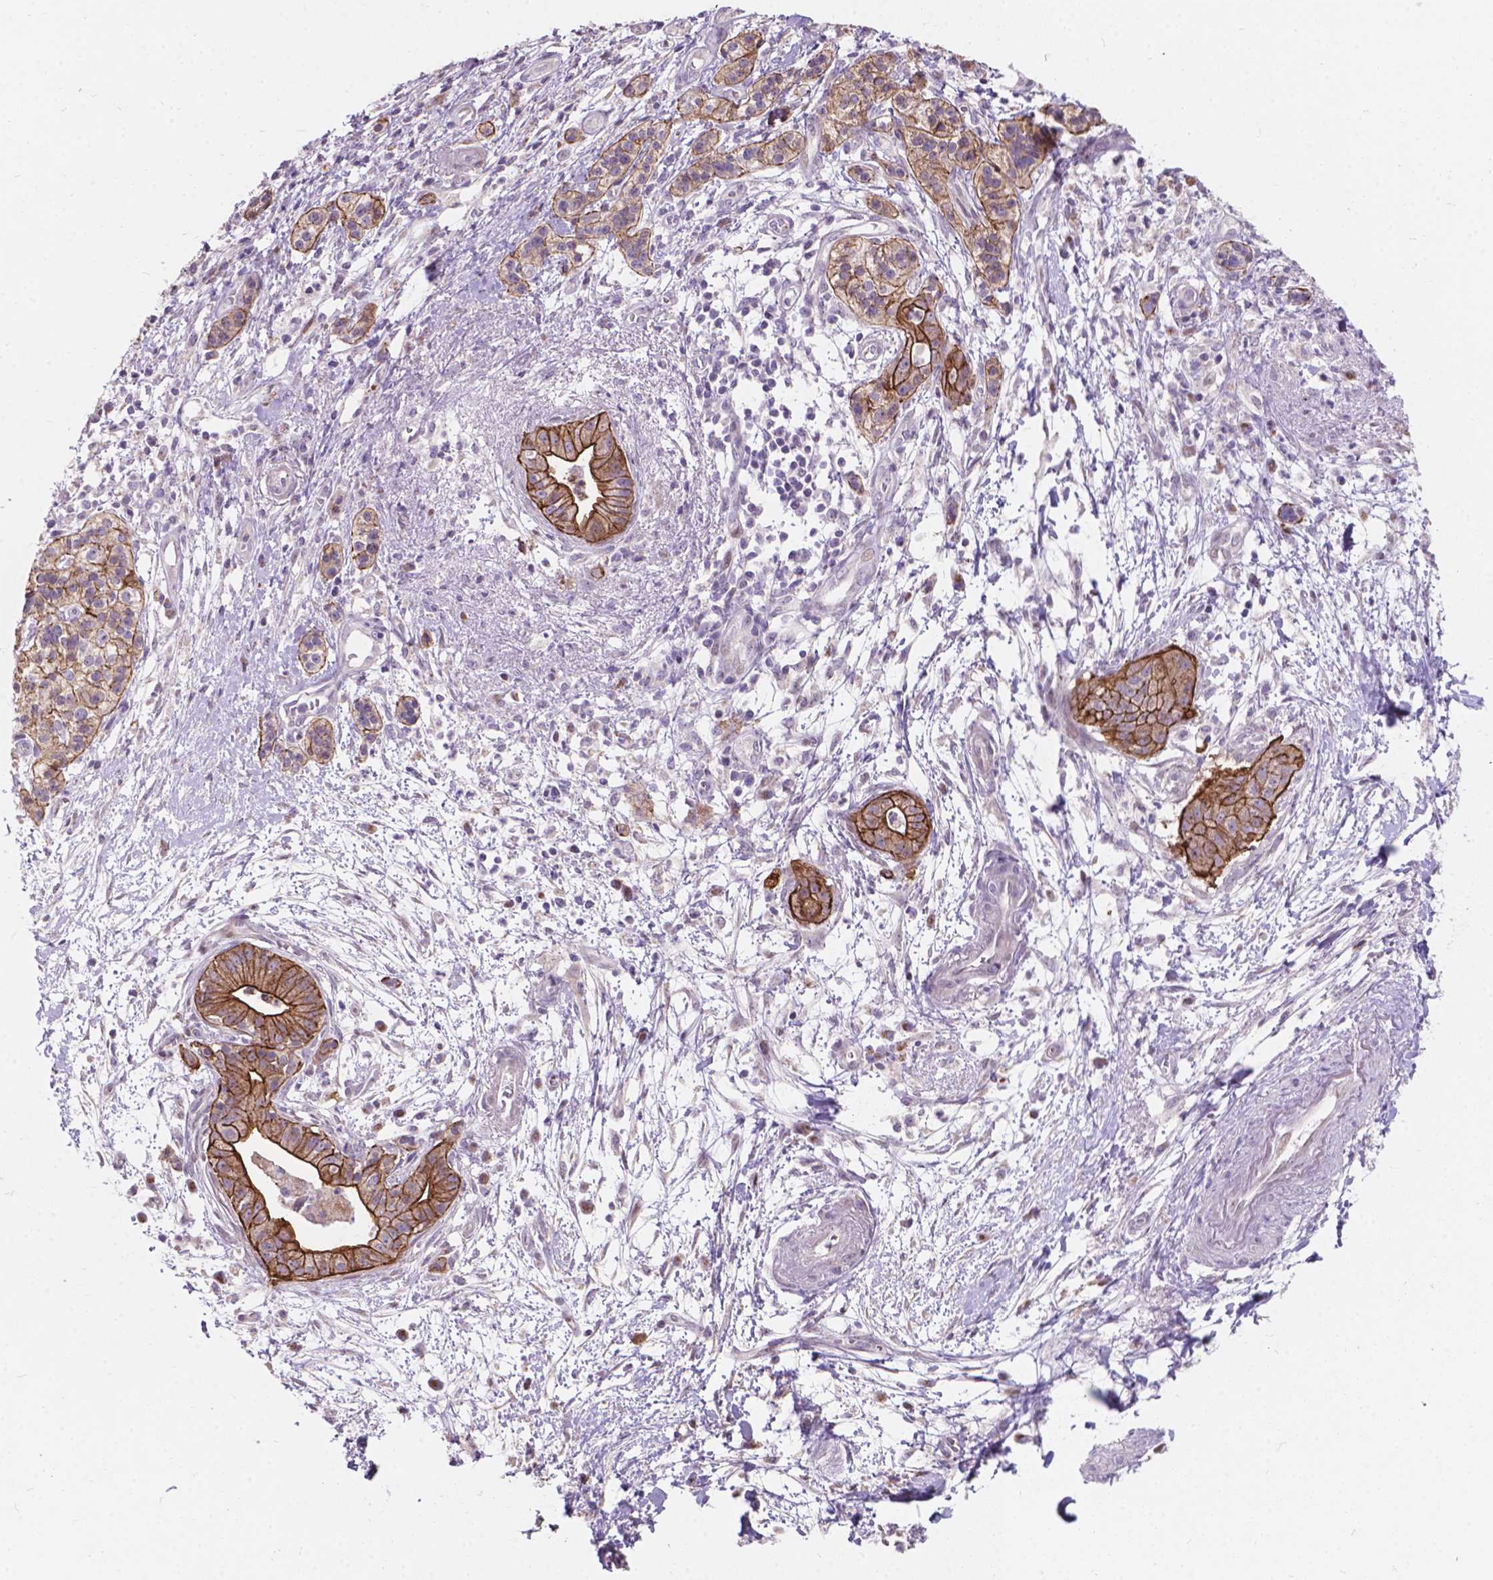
{"staining": {"intensity": "weak", "quantity": "25%-75%", "location": "cytoplasmic/membranous"}, "tissue": "pancreatic cancer", "cell_type": "Tumor cells", "image_type": "cancer", "snomed": [{"axis": "morphology", "description": "Normal tissue, NOS"}, {"axis": "morphology", "description": "Adenocarcinoma, NOS"}, {"axis": "topography", "description": "Lymph node"}, {"axis": "topography", "description": "Pancreas"}], "caption": "Immunohistochemical staining of human pancreatic adenocarcinoma shows weak cytoplasmic/membranous protein staining in about 25%-75% of tumor cells.", "gene": "MYH14", "patient": {"sex": "female", "age": 58}}